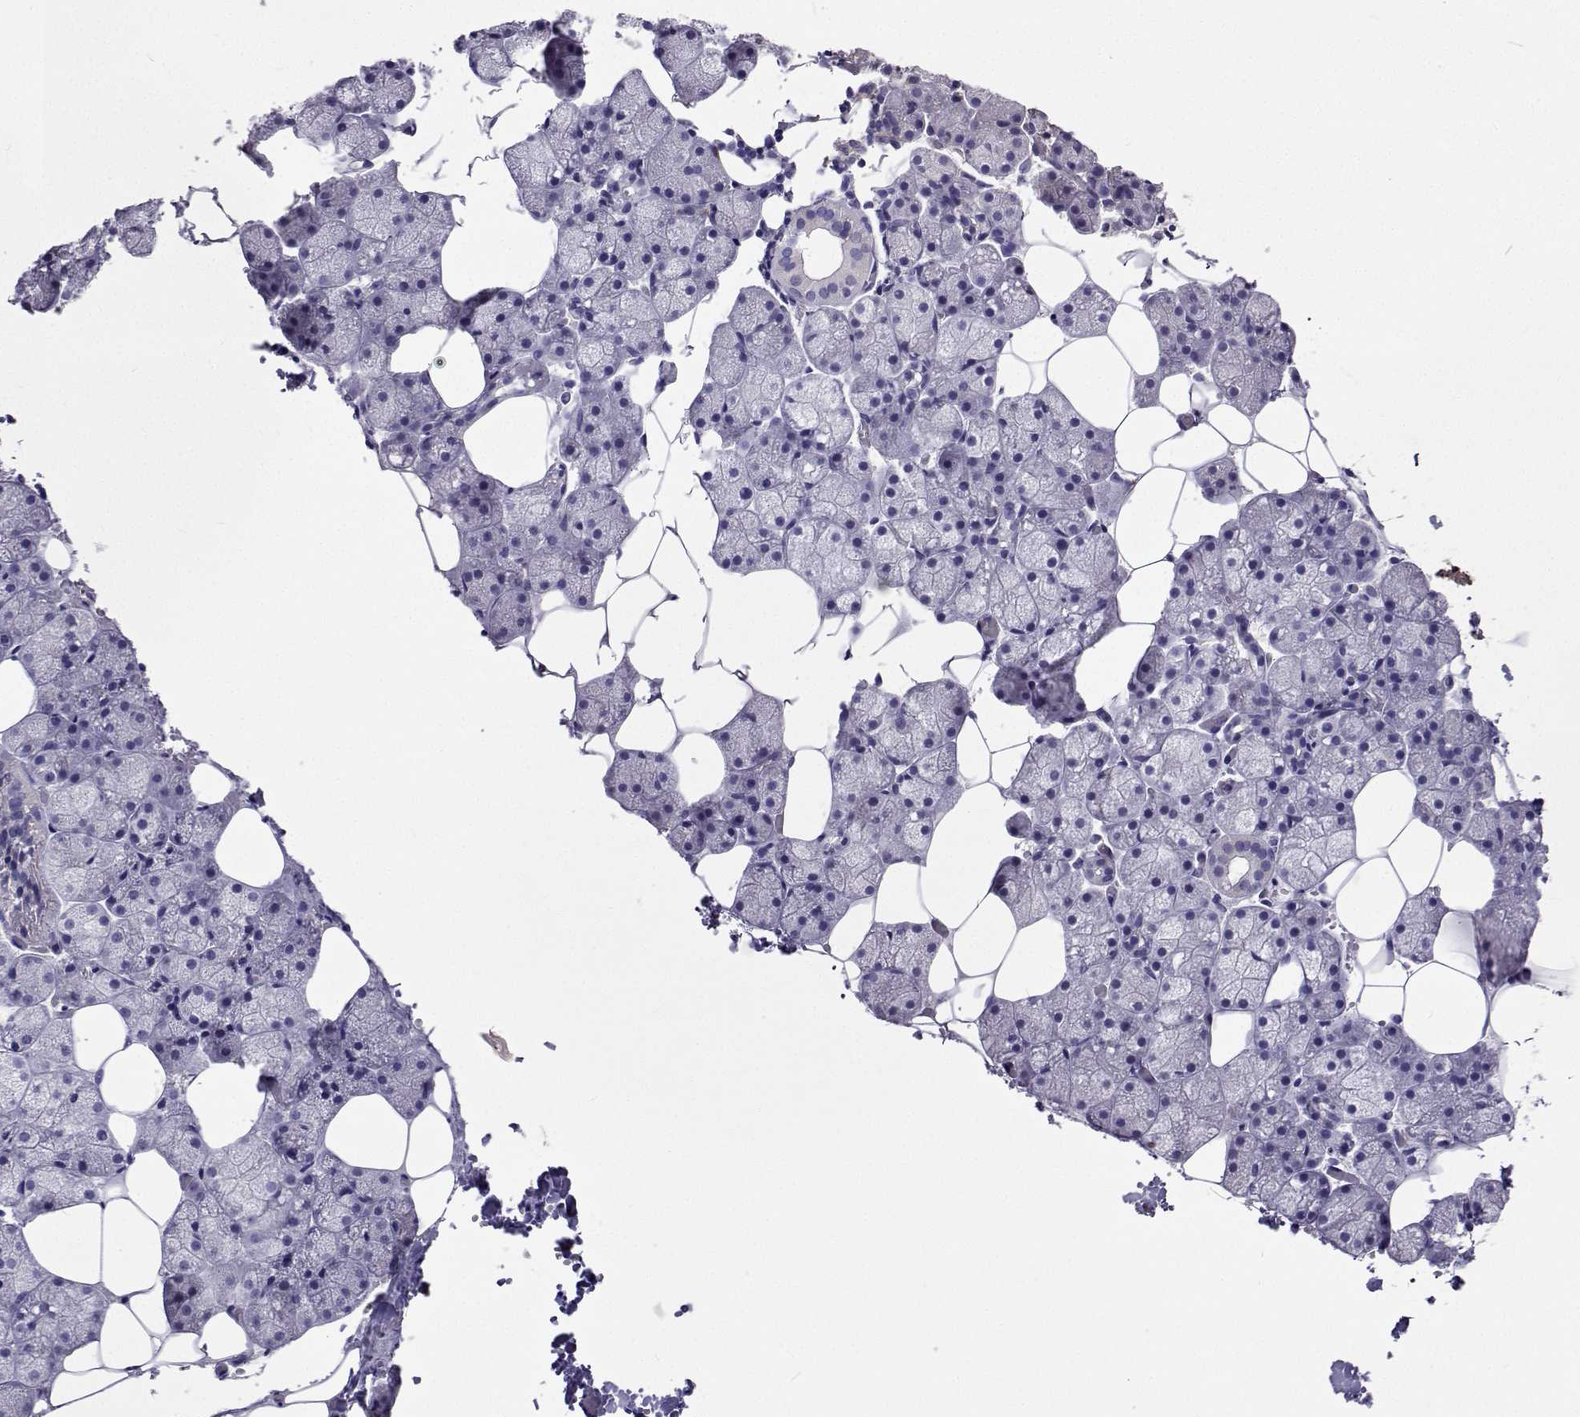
{"staining": {"intensity": "negative", "quantity": "none", "location": "none"}, "tissue": "salivary gland", "cell_type": "Glandular cells", "image_type": "normal", "snomed": [{"axis": "morphology", "description": "Normal tissue, NOS"}, {"axis": "topography", "description": "Salivary gland"}], "caption": "Immunohistochemistry (IHC) photomicrograph of unremarkable human salivary gland stained for a protein (brown), which demonstrates no positivity in glandular cells.", "gene": "LHFPL7", "patient": {"sex": "male", "age": 38}}